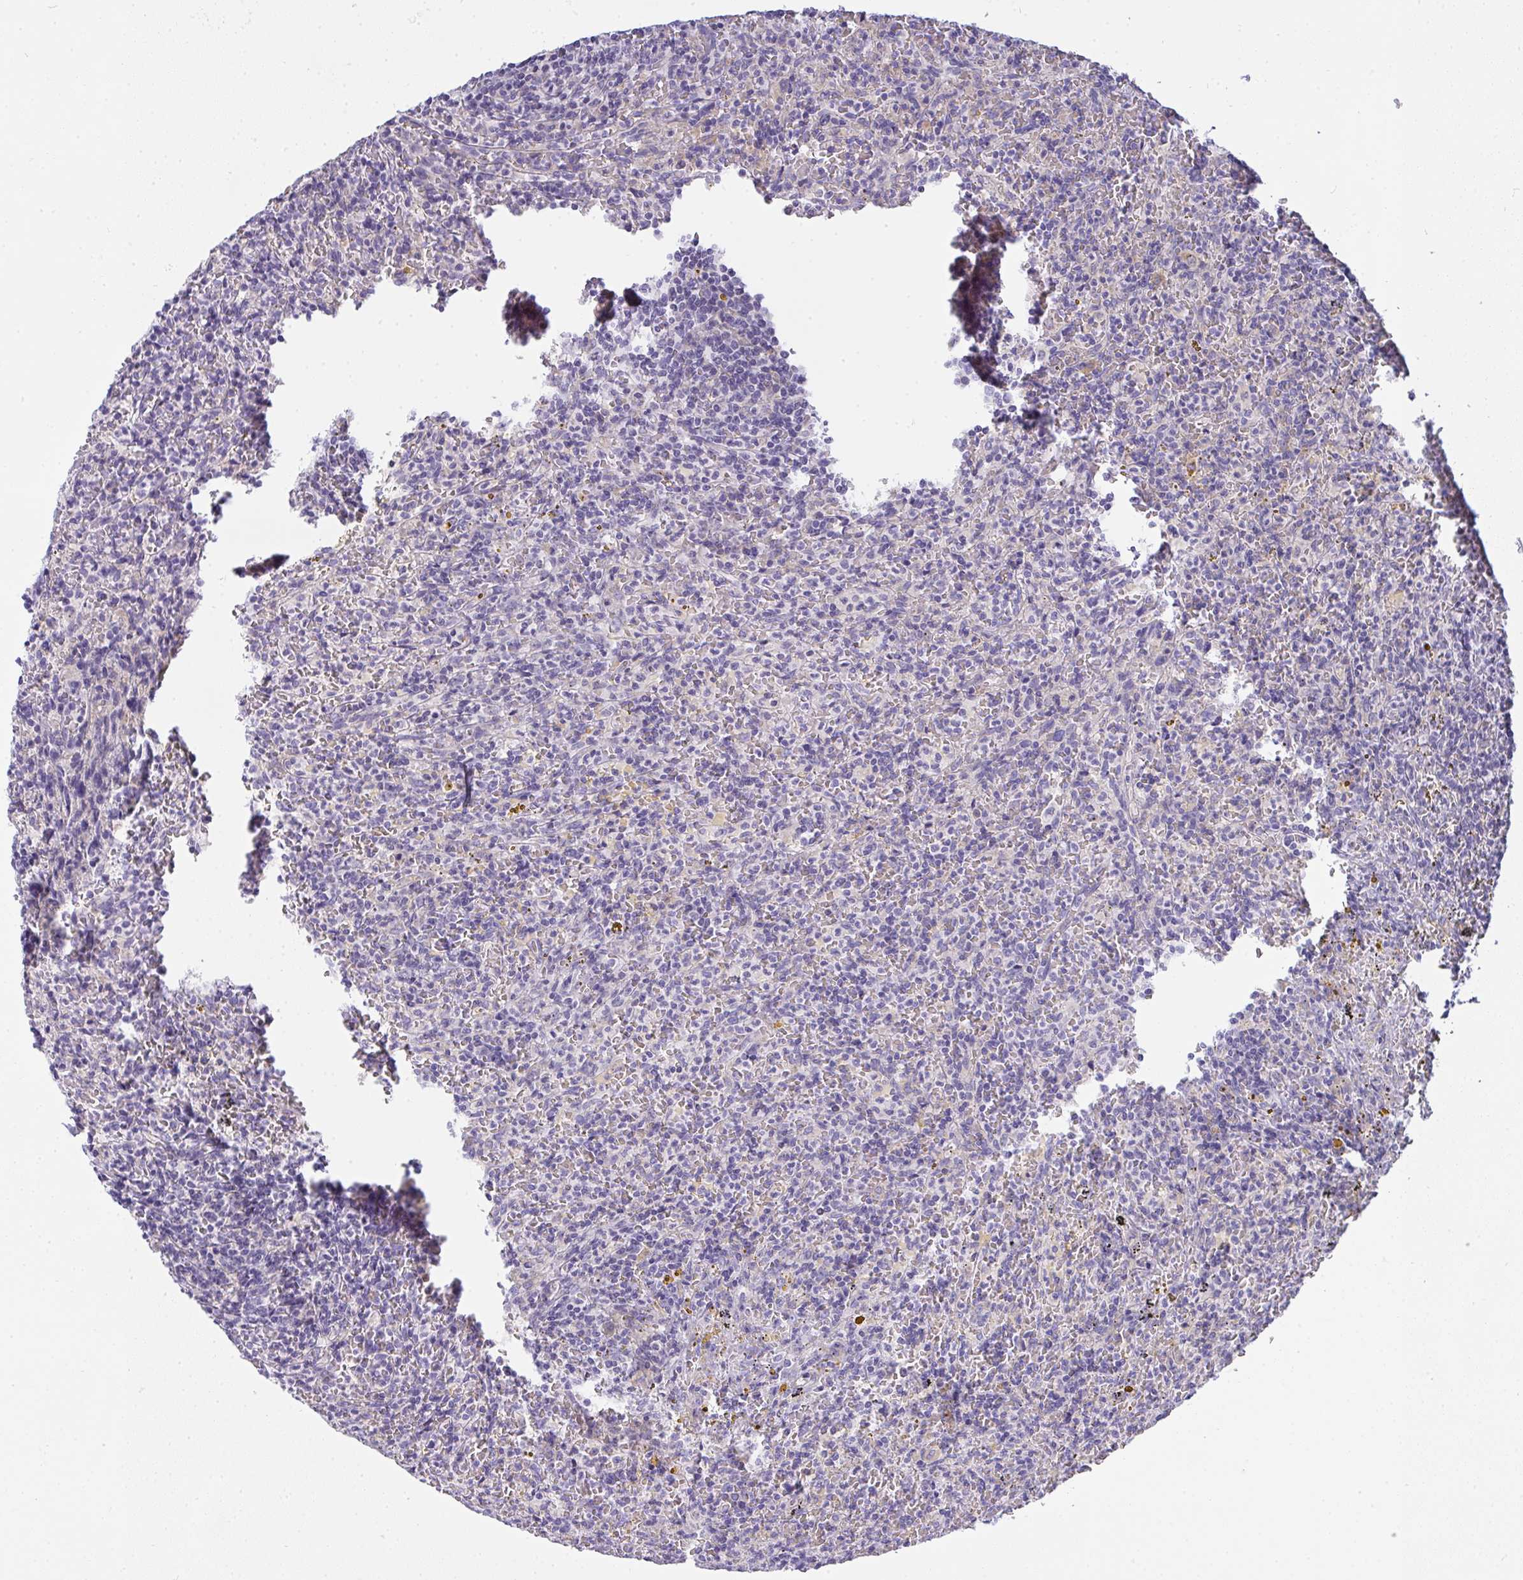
{"staining": {"intensity": "negative", "quantity": "none", "location": "none"}, "tissue": "lymphoma", "cell_type": "Tumor cells", "image_type": "cancer", "snomed": [{"axis": "morphology", "description": "Malignant lymphoma, non-Hodgkin's type, Low grade"}, {"axis": "topography", "description": "Spleen"}], "caption": "Human lymphoma stained for a protein using immunohistochemistry shows no positivity in tumor cells.", "gene": "GSDMB", "patient": {"sex": "female", "age": 70}}